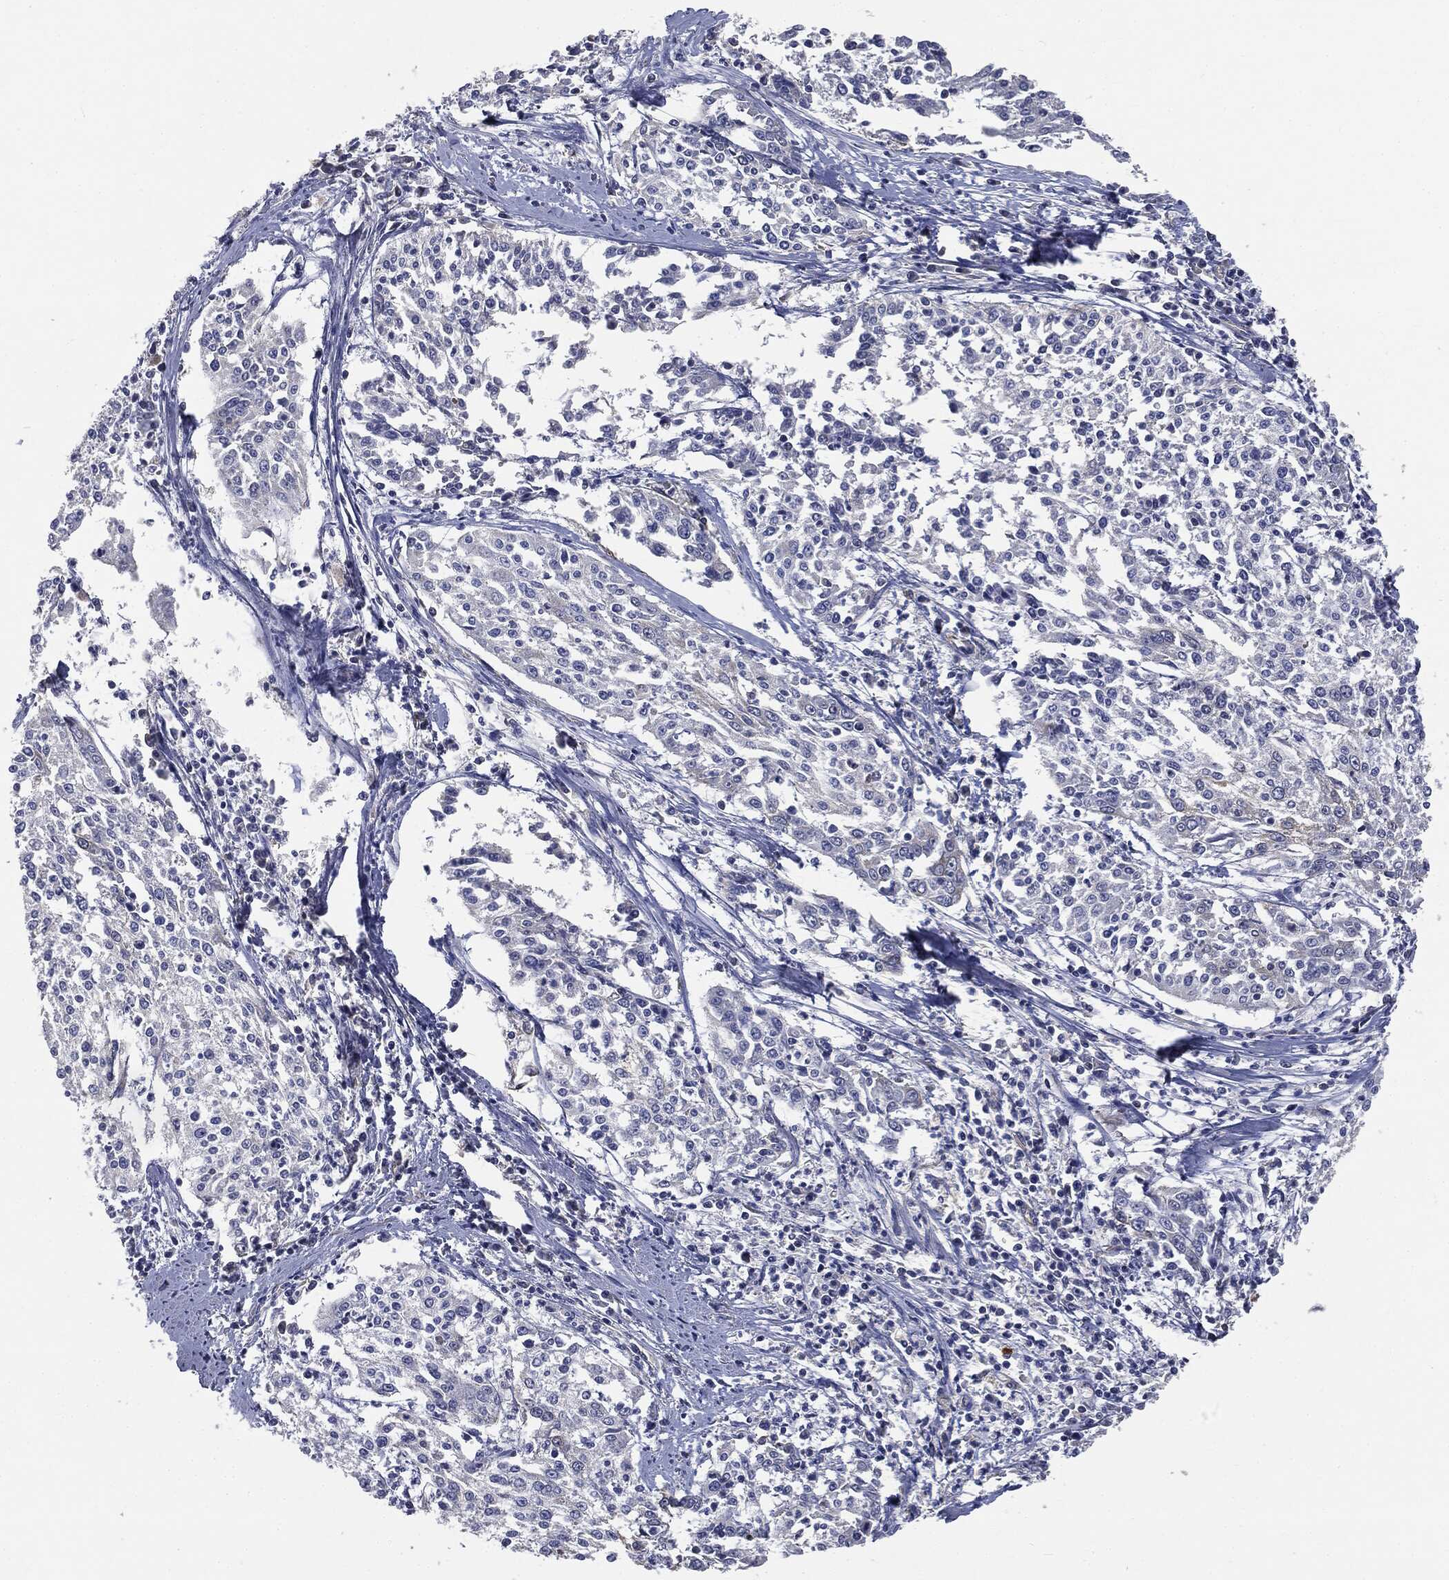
{"staining": {"intensity": "negative", "quantity": "none", "location": "none"}, "tissue": "cervical cancer", "cell_type": "Tumor cells", "image_type": "cancer", "snomed": [{"axis": "morphology", "description": "Squamous cell carcinoma, NOS"}, {"axis": "topography", "description": "Cervix"}], "caption": "High power microscopy image of an immunohistochemistry (IHC) photomicrograph of cervical squamous cell carcinoma, revealing no significant positivity in tumor cells.", "gene": "EPS15L1", "patient": {"sex": "female", "age": 41}}